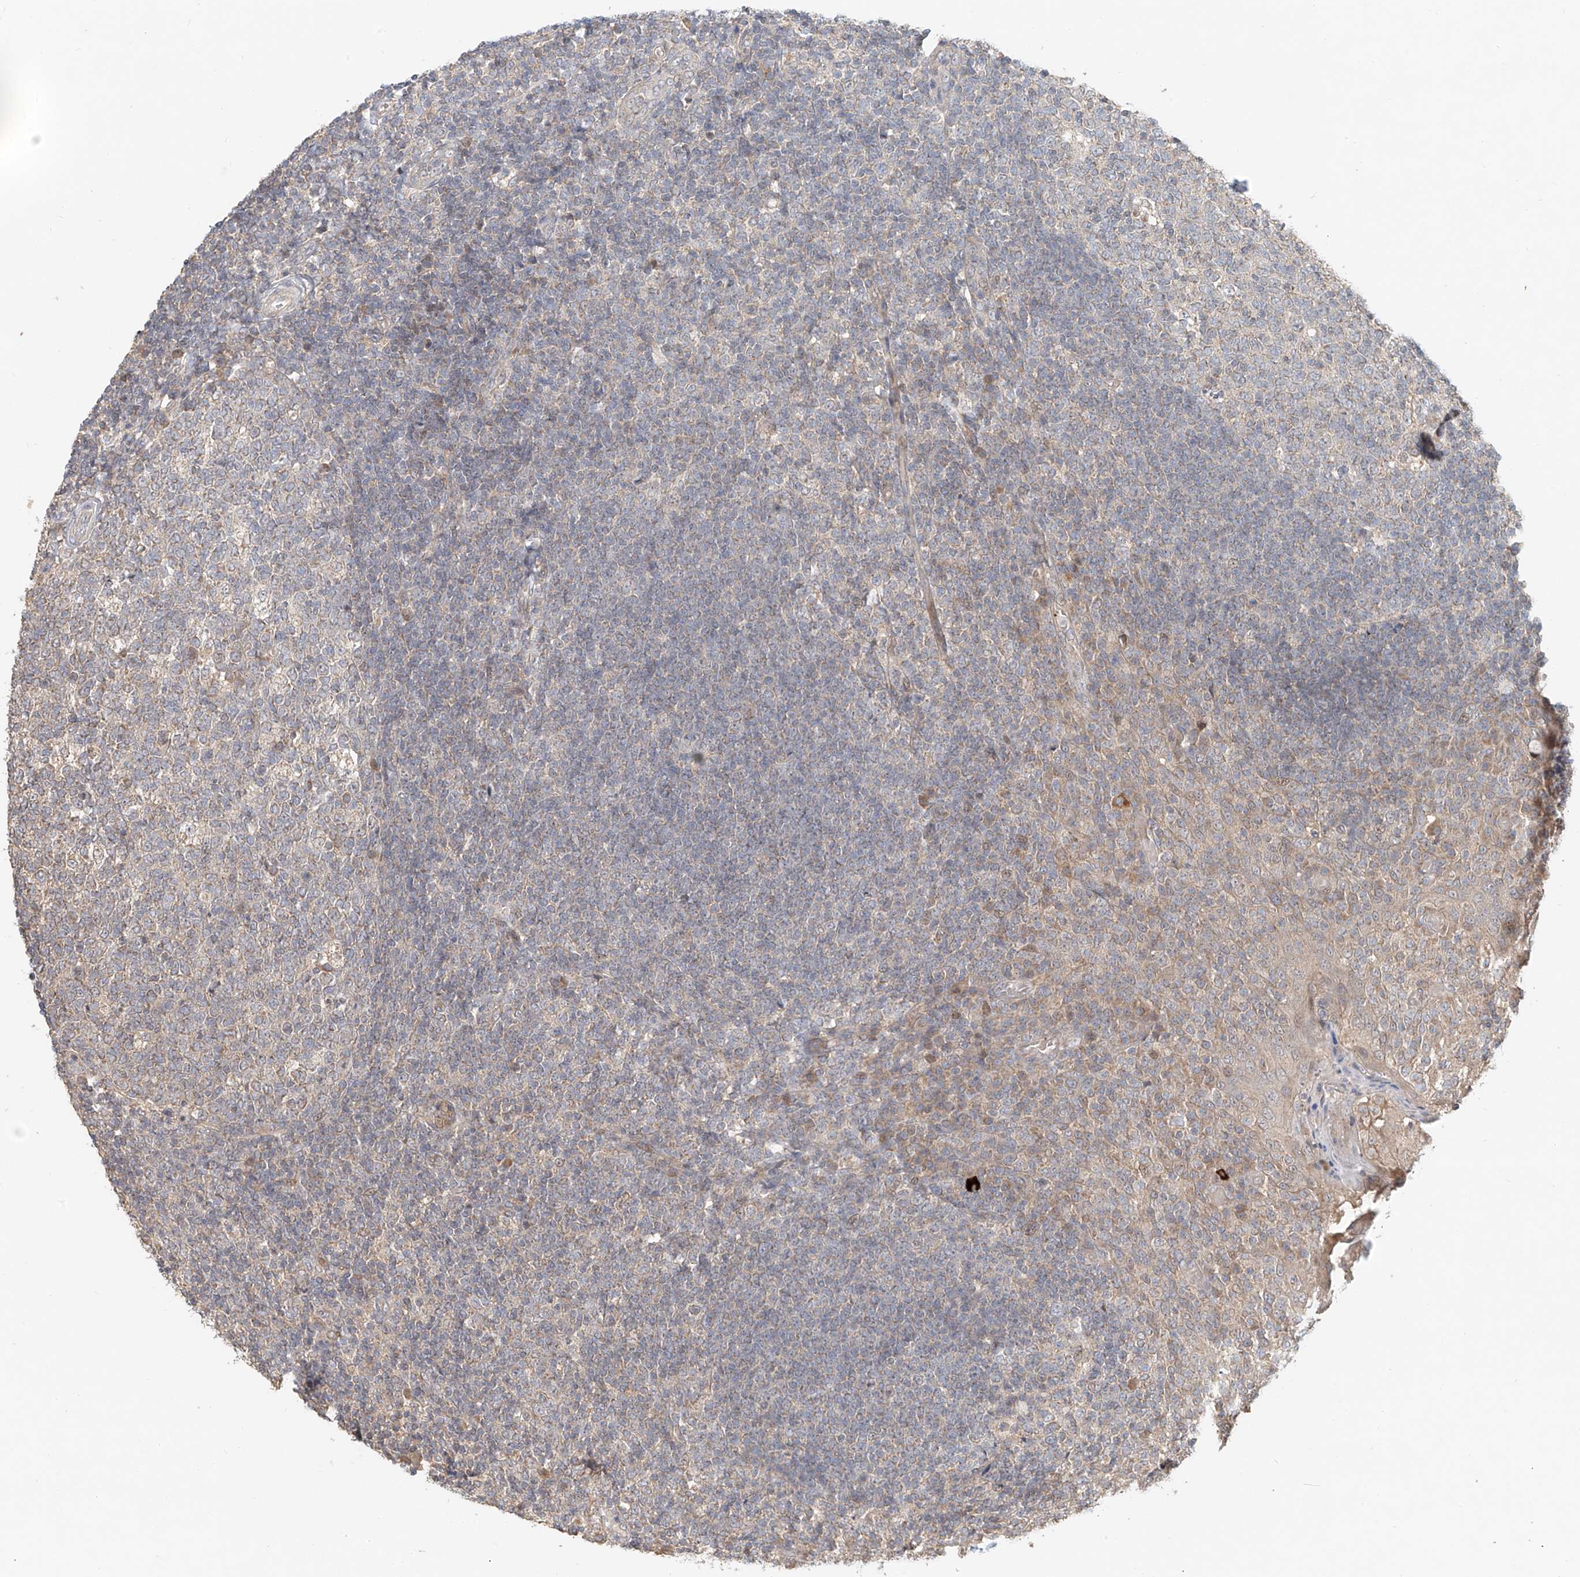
{"staining": {"intensity": "moderate", "quantity": "<25%", "location": "cytoplasmic/membranous"}, "tissue": "tonsil", "cell_type": "Germinal center cells", "image_type": "normal", "snomed": [{"axis": "morphology", "description": "Normal tissue, NOS"}, {"axis": "topography", "description": "Tonsil"}], "caption": "IHC (DAB) staining of unremarkable human tonsil displays moderate cytoplasmic/membranous protein positivity in approximately <25% of germinal center cells. The staining is performed using DAB (3,3'-diaminobenzidine) brown chromogen to label protein expression. The nuclei are counter-stained blue using hematoxylin.", "gene": "TMEM61", "patient": {"sex": "female", "age": 19}}